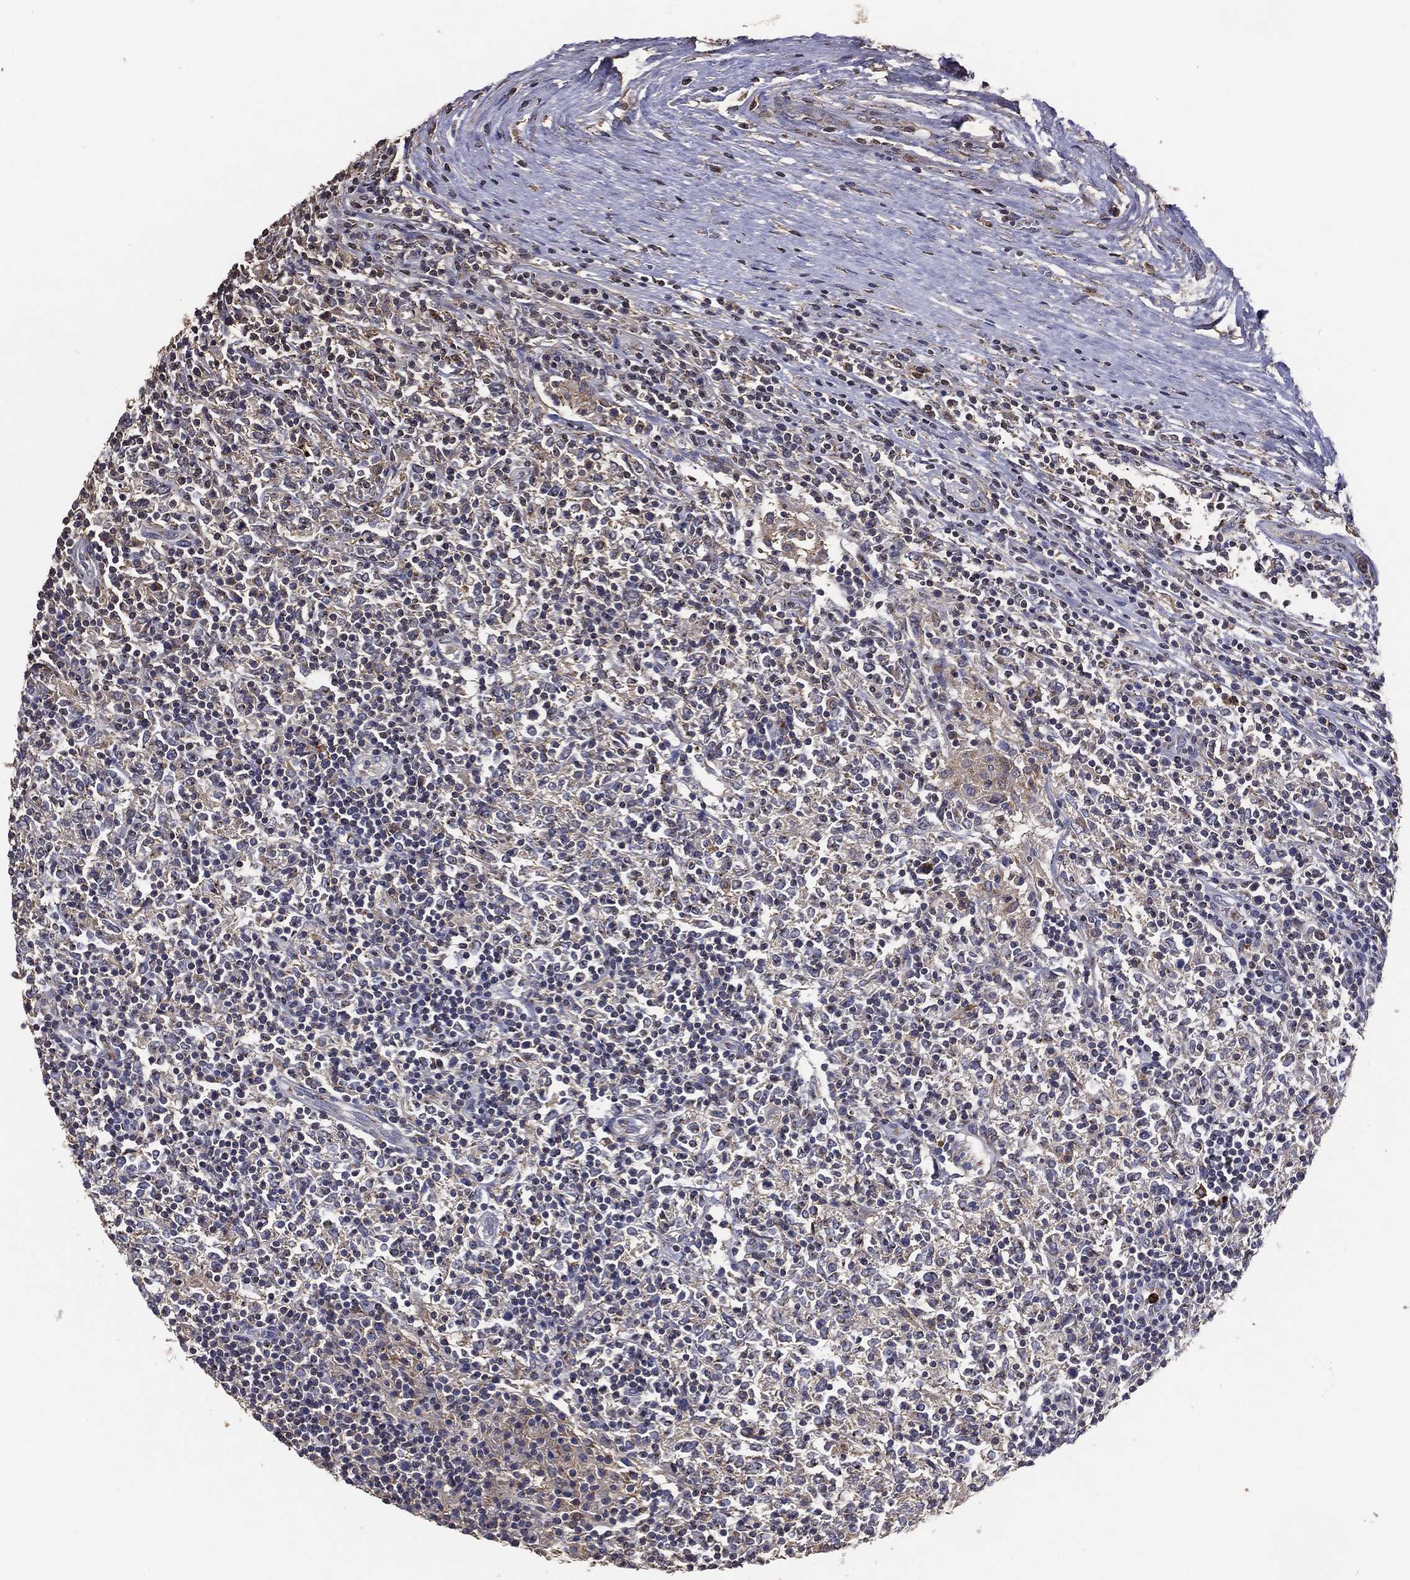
{"staining": {"intensity": "negative", "quantity": "none", "location": "none"}, "tissue": "lymphoma", "cell_type": "Tumor cells", "image_type": "cancer", "snomed": [{"axis": "morphology", "description": "Malignant lymphoma, non-Hodgkin's type, High grade"}, {"axis": "topography", "description": "Lymph node"}], "caption": "Tumor cells show no significant staining in lymphoma. (Stains: DAB immunohistochemistry (IHC) with hematoxylin counter stain, Microscopy: brightfield microscopy at high magnification).", "gene": "GPR183", "patient": {"sex": "female", "age": 84}}